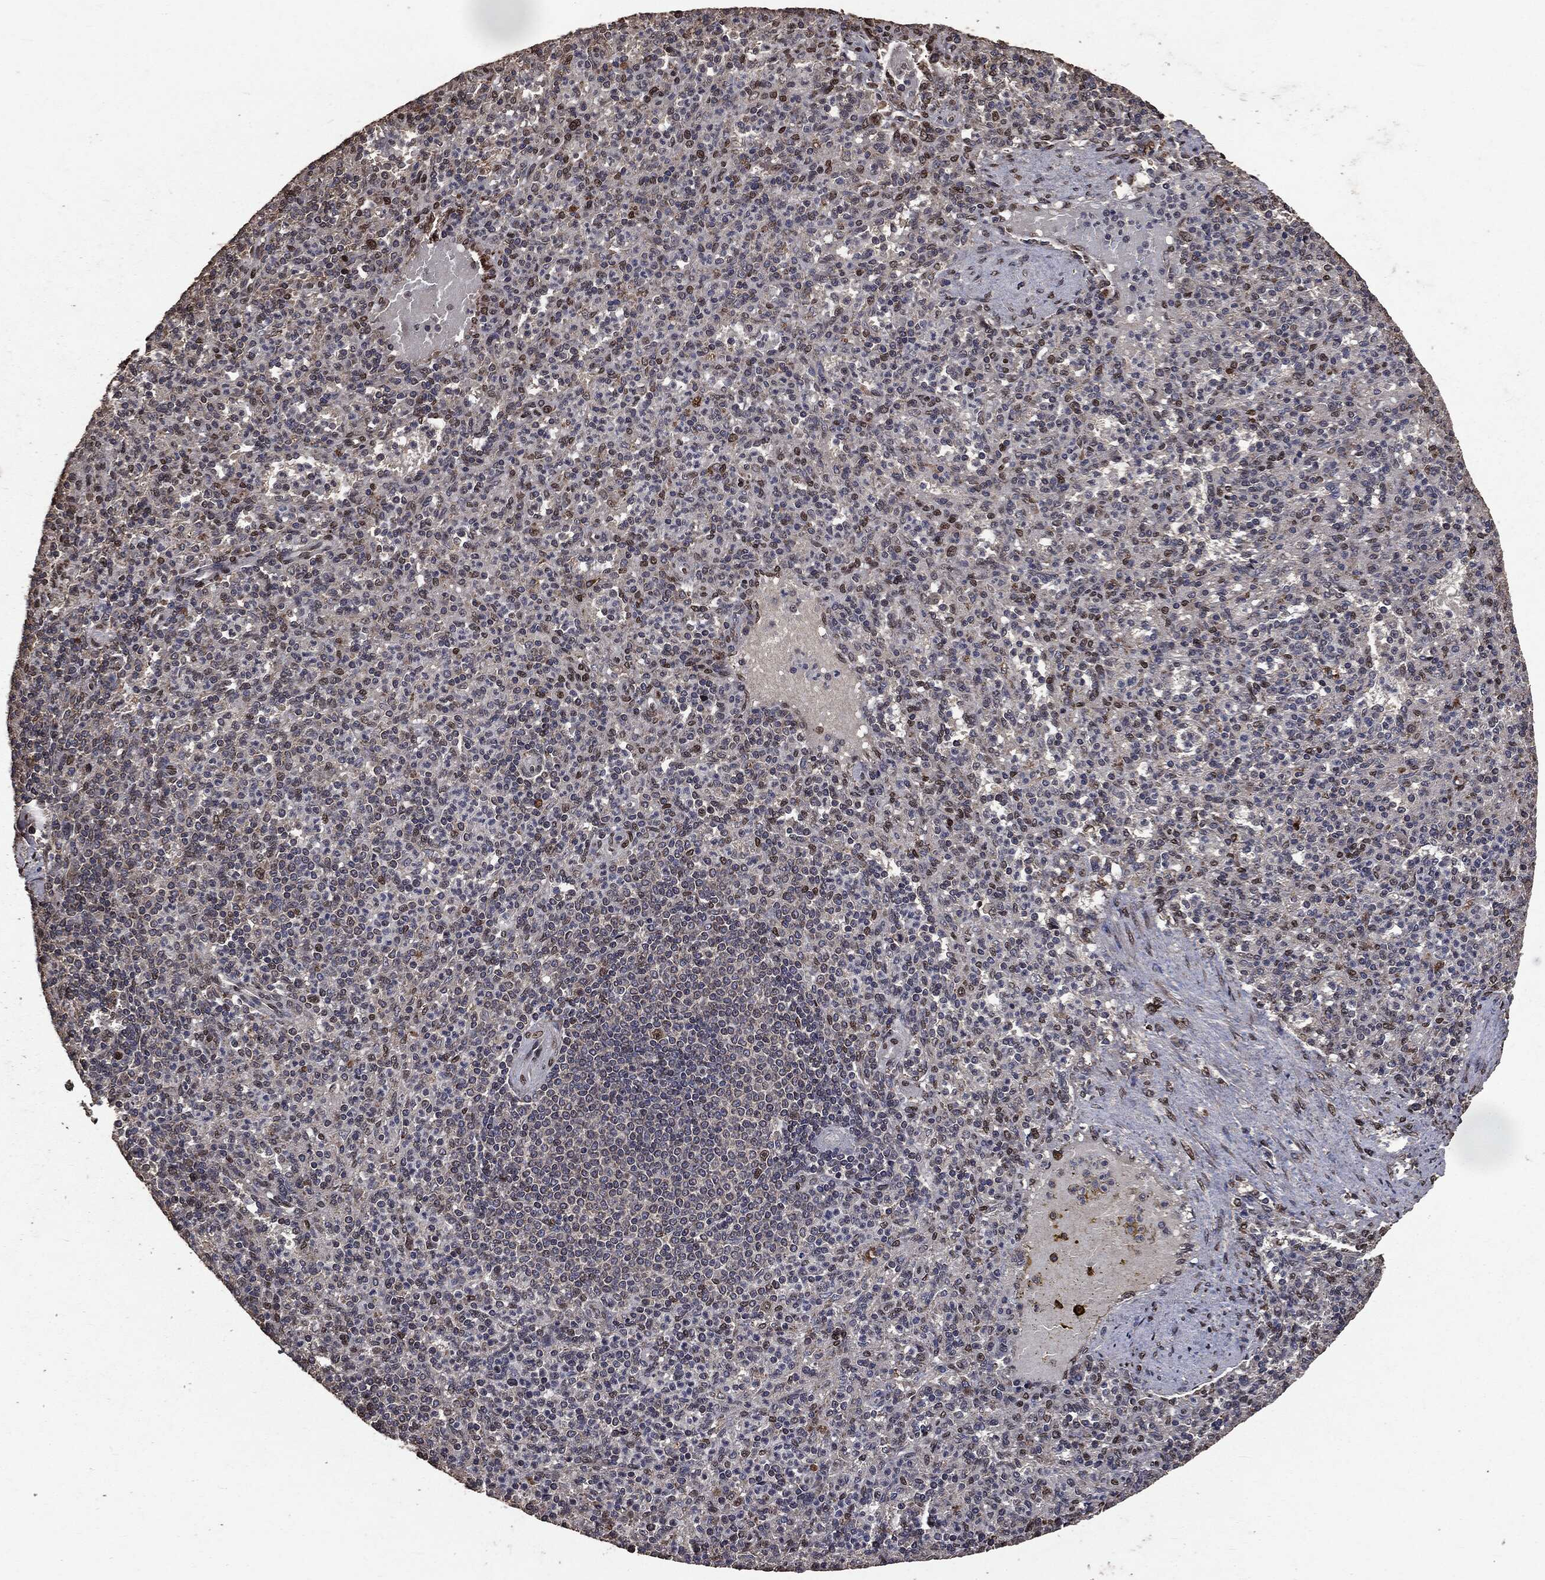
{"staining": {"intensity": "strong", "quantity": "<25%", "location": "cytoplasmic/membranous,nuclear"}, "tissue": "spleen", "cell_type": "Cells in red pulp", "image_type": "normal", "snomed": [{"axis": "morphology", "description": "Normal tissue, NOS"}, {"axis": "topography", "description": "Spleen"}], "caption": "The histopathology image displays staining of unremarkable spleen, revealing strong cytoplasmic/membranous,nuclear protein expression (brown color) within cells in red pulp. Using DAB (brown) and hematoxylin (blue) stains, captured at high magnification using brightfield microscopy.", "gene": "PPP6R2", "patient": {"sex": "female", "age": 74}}